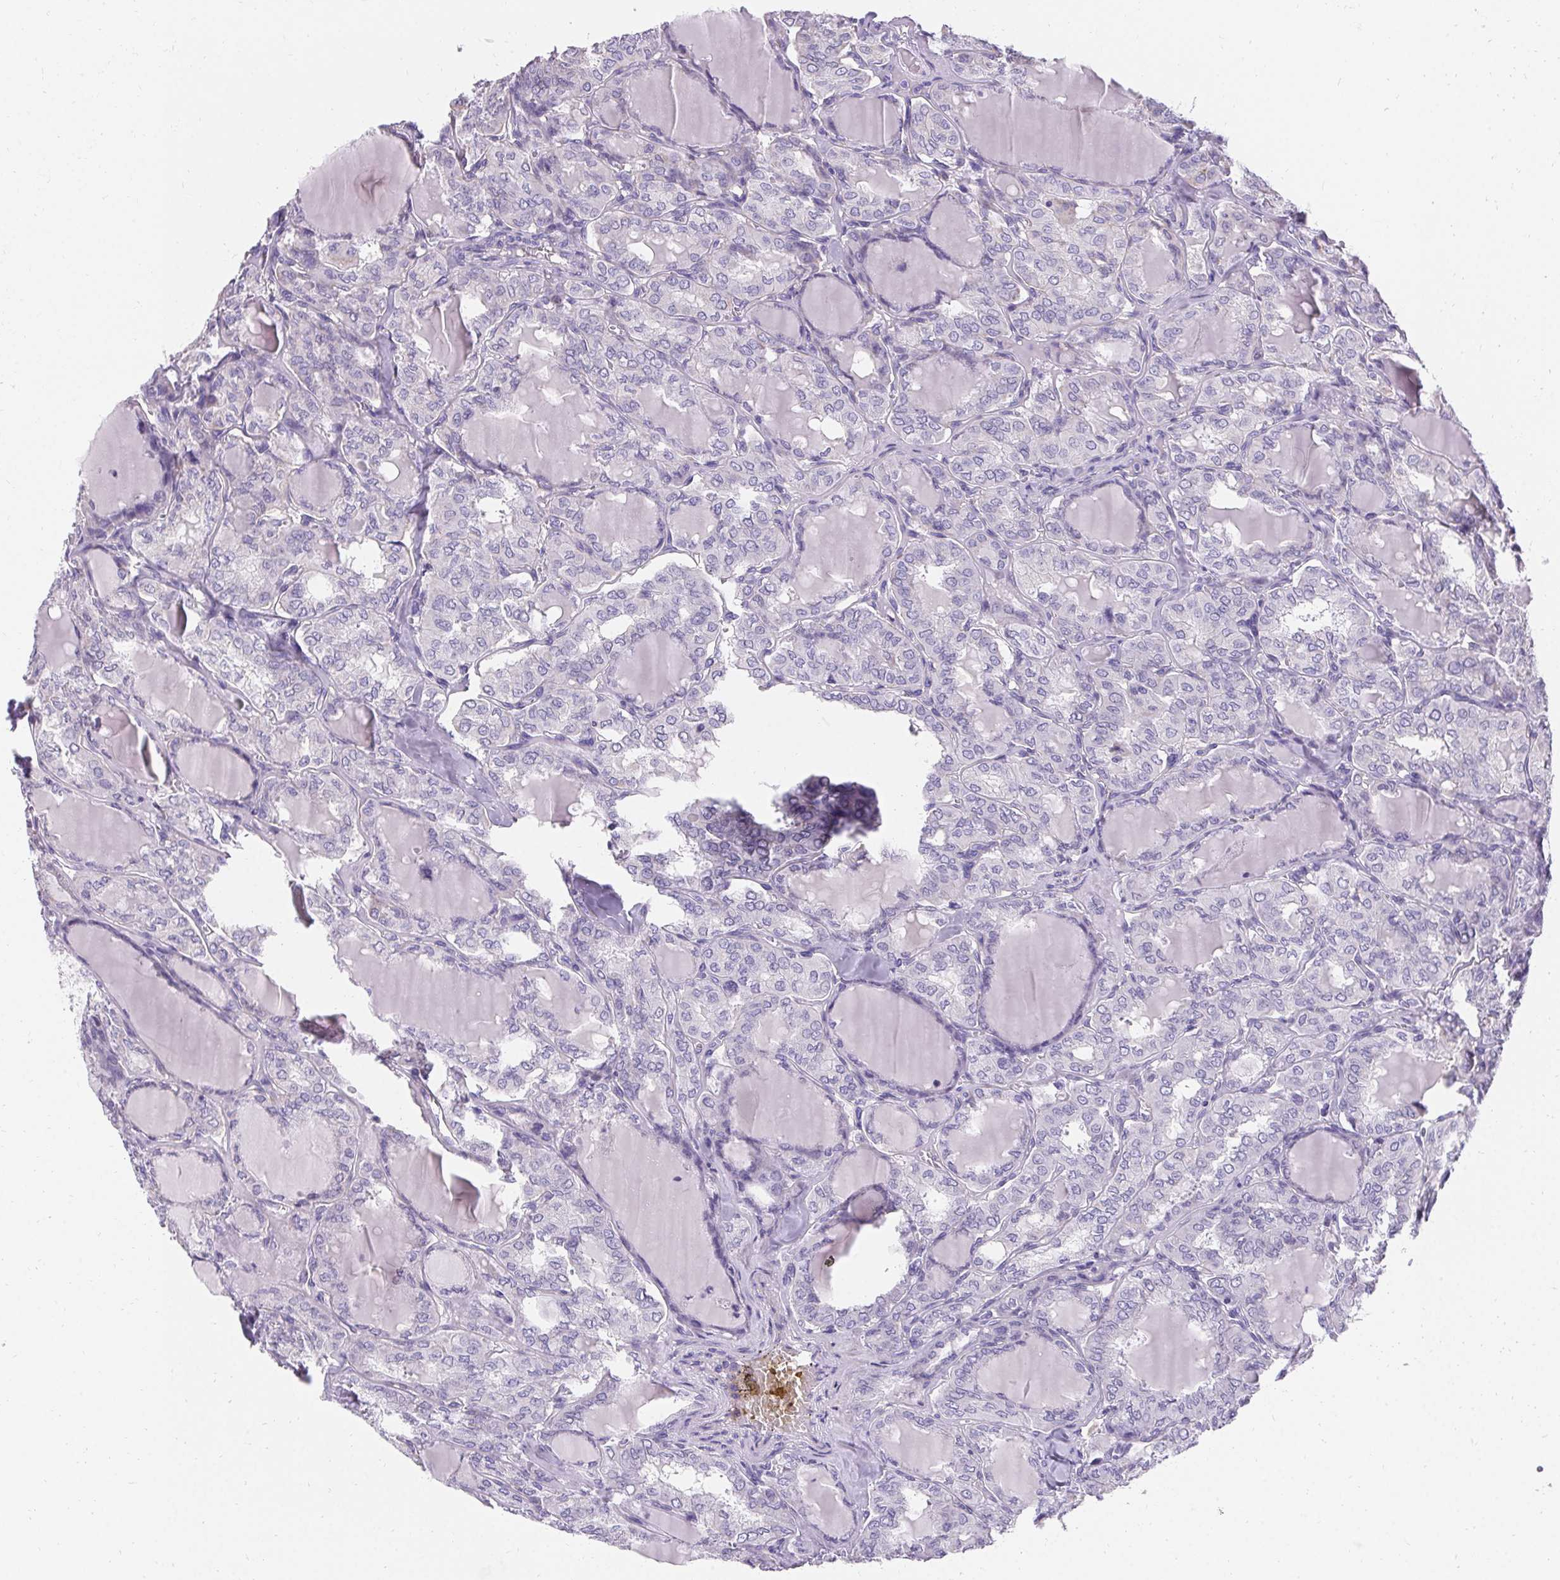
{"staining": {"intensity": "negative", "quantity": "none", "location": "none"}, "tissue": "thyroid cancer", "cell_type": "Tumor cells", "image_type": "cancer", "snomed": [{"axis": "morphology", "description": "Papillary adenocarcinoma, NOS"}, {"axis": "topography", "description": "Thyroid gland"}], "caption": "High power microscopy histopathology image of an immunohistochemistry (IHC) micrograph of thyroid cancer (papillary adenocarcinoma), revealing no significant expression in tumor cells.", "gene": "ASGR2", "patient": {"sex": "male", "age": 20}}